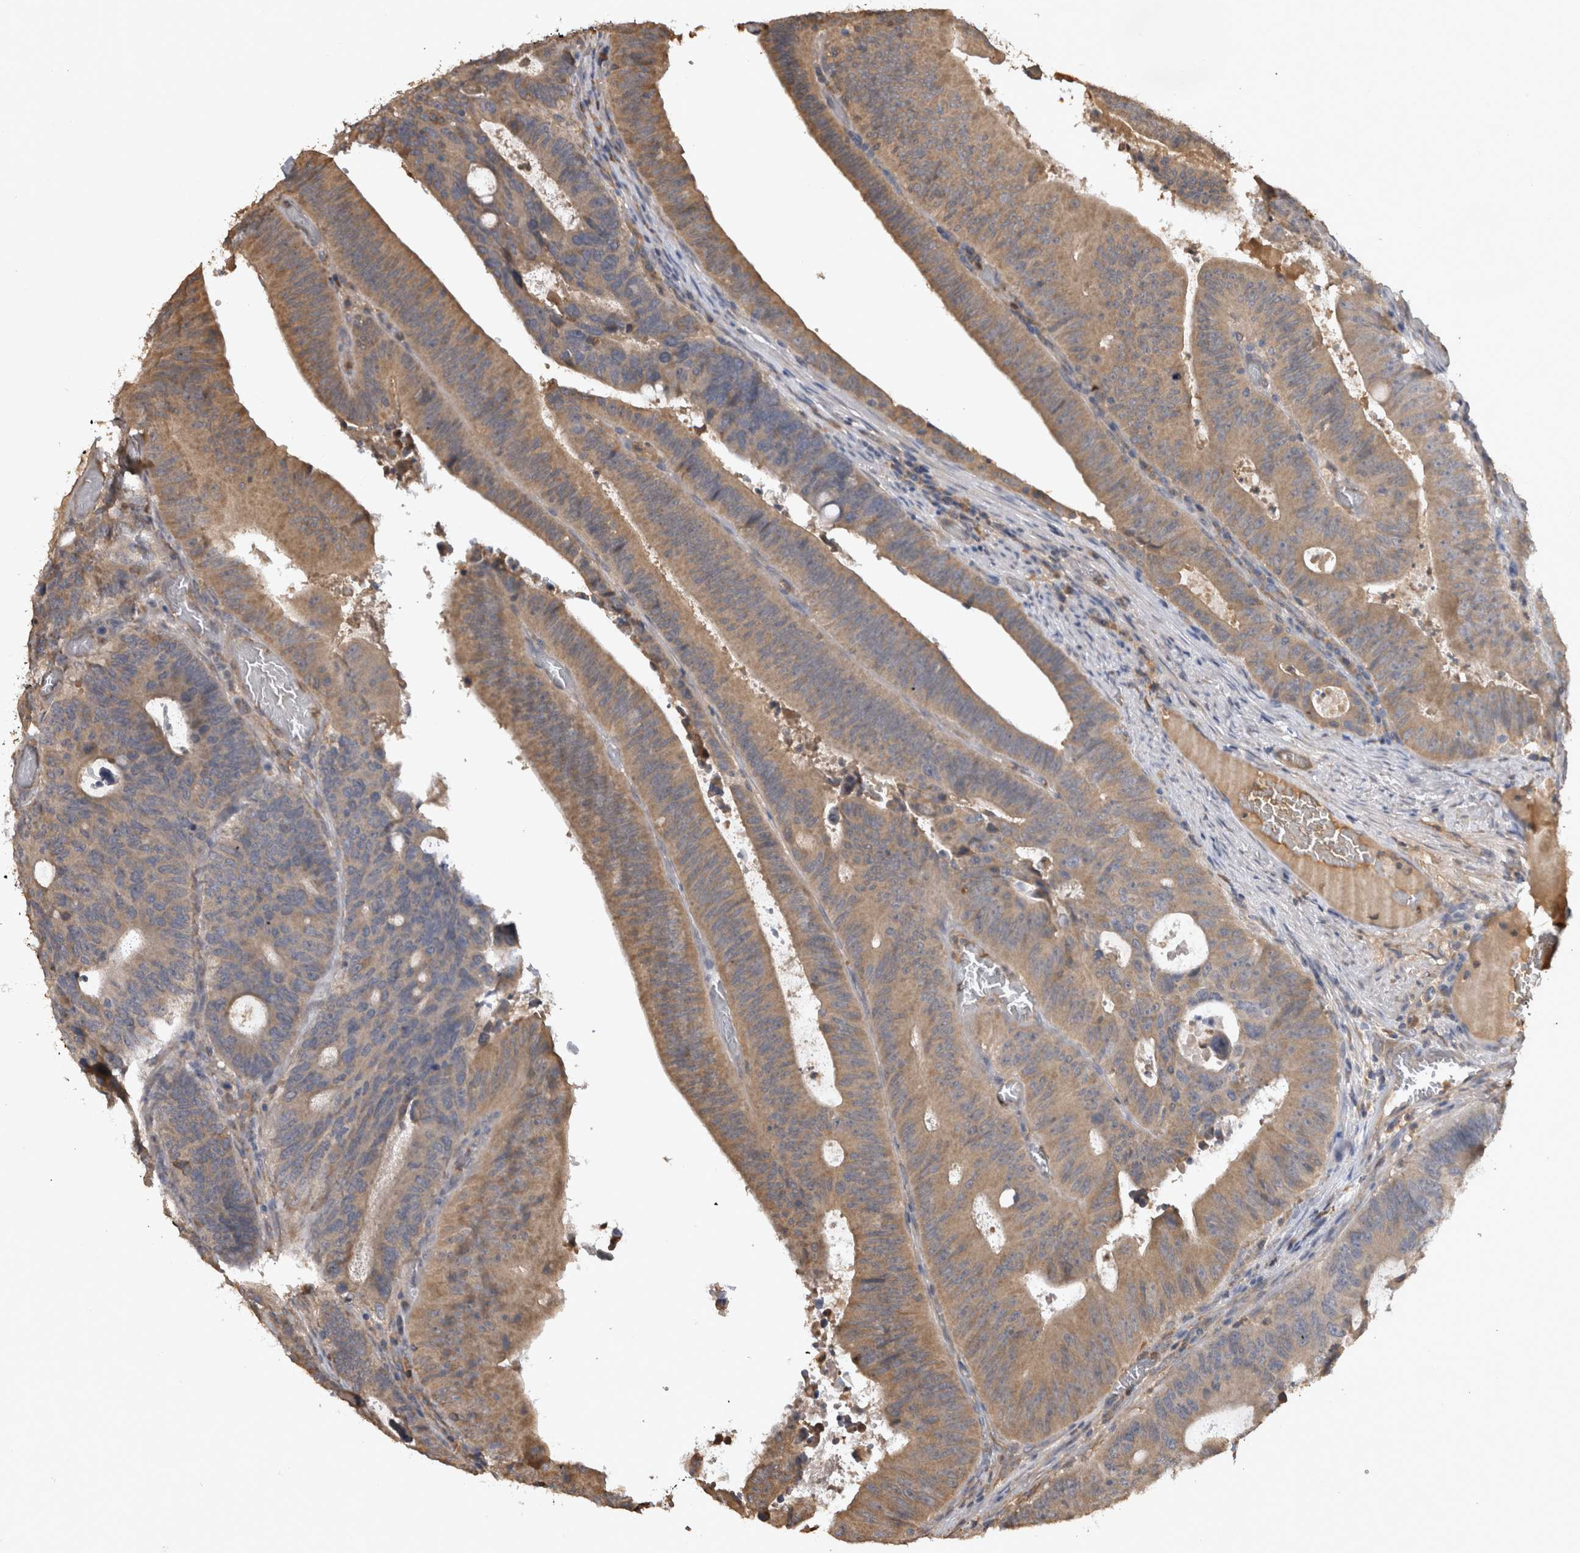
{"staining": {"intensity": "moderate", "quantity": "25%-75%", "location": "cytoplasmic/membranous"}, "tissue": "colorectal cancer", "cell_type": "Tumor cells", "image_type": "cancer", "snomed": [{"axis": "morphology", "description": "Adenocarcinoma, NOS"}, {"axis": "topography", "description": "Colon"}], "caption": "Protein expression analysis of human colorectal cancer reveals moderate cytoplasmic/membranous expression in about 25%-75% of tumor cells.", "gene": "TMED7", "patient": {"sex": "male", "age": 87}}